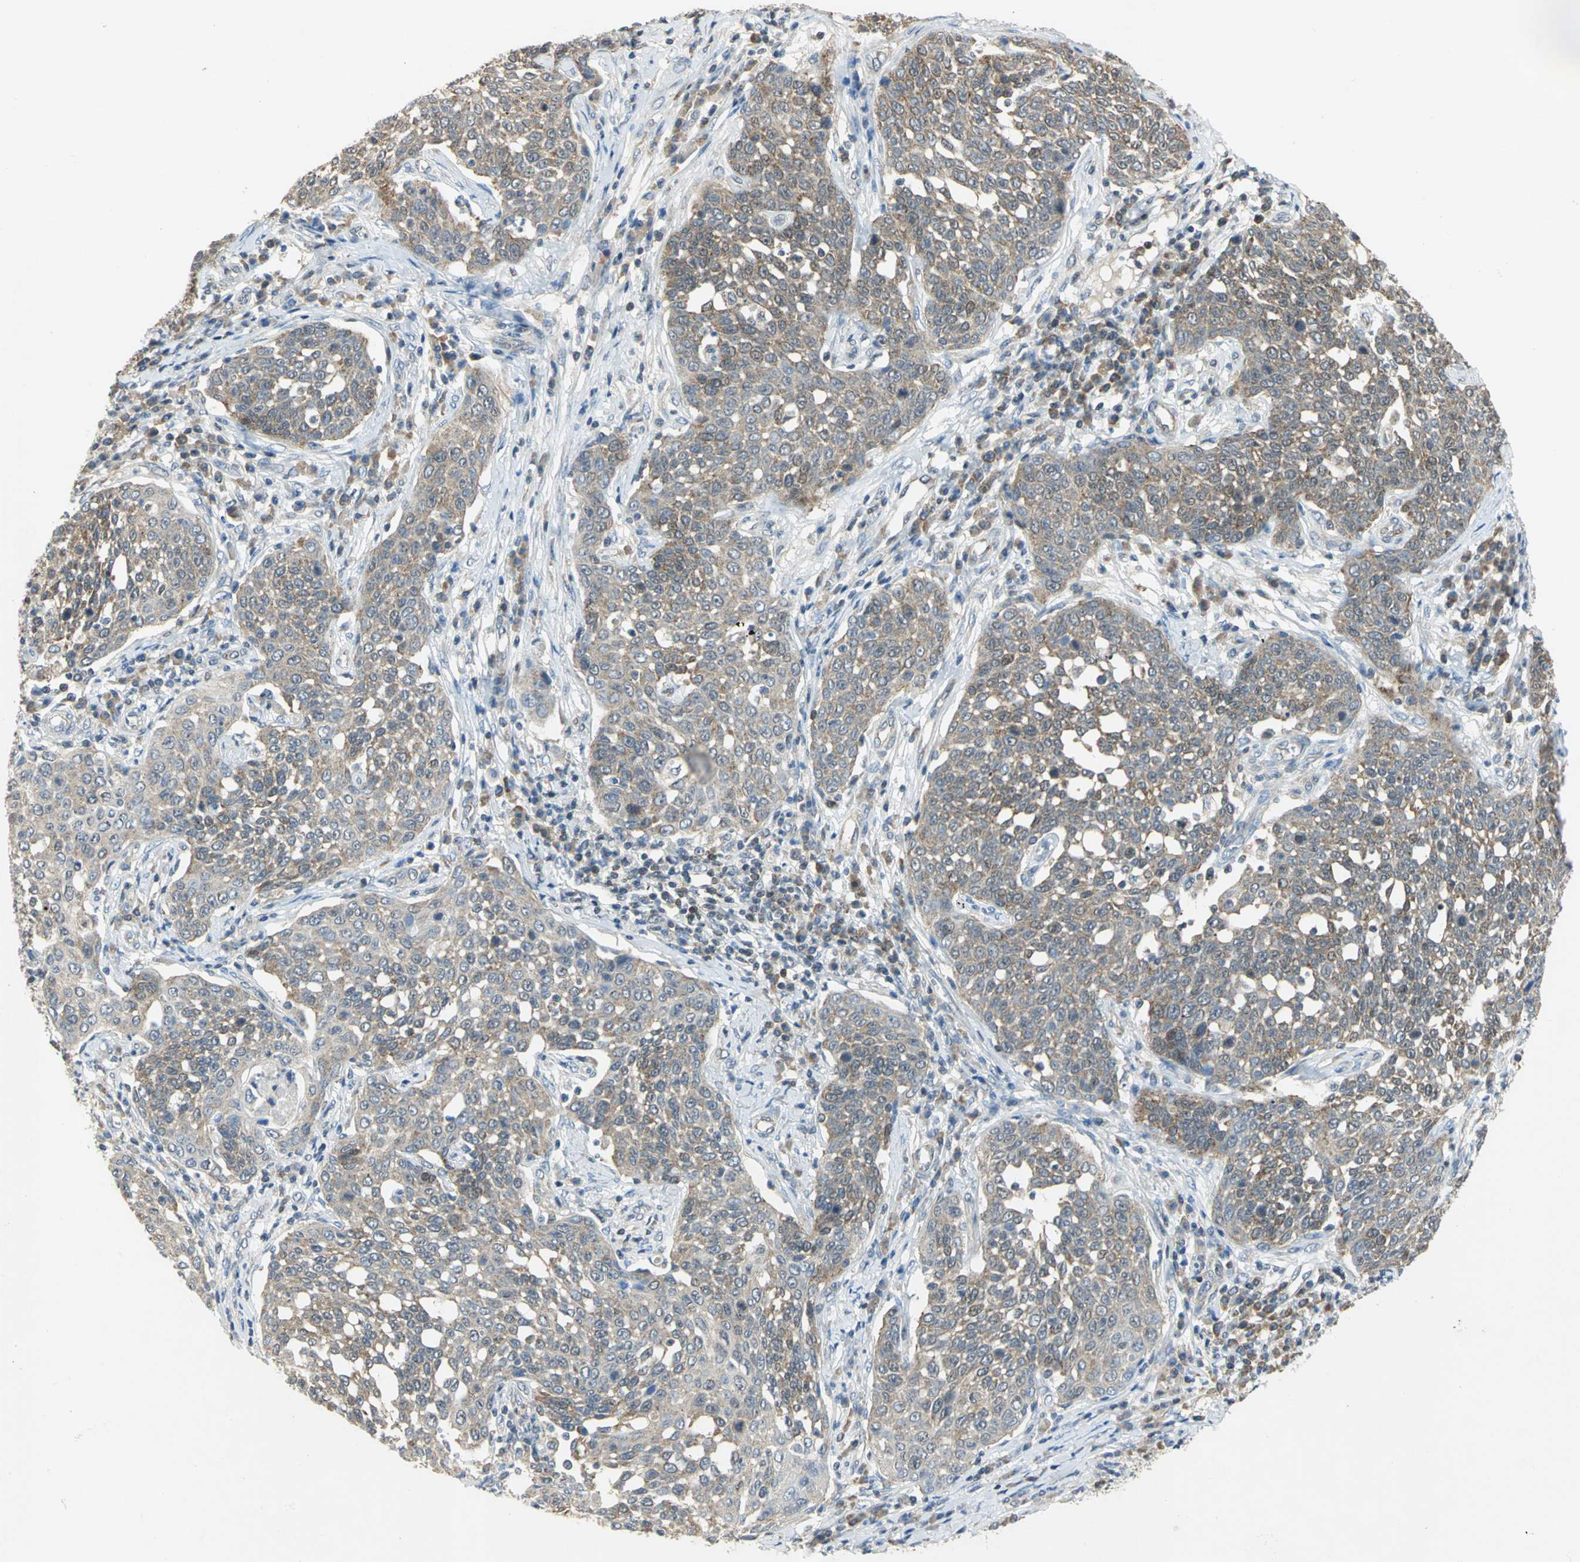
{"staining": {"intensity": "weak", "quantity": "25%-75%", "location": "cytoplasmic/membranous"}, "tissue": "cervical cancer", "cell_type": "Tumor cells", "image_type": "cancer", "snomed": [{"axis": "morphology", "description": "Squamous cell carcinoma, NOS"}, {"axis": "topography", "description": "Cervix"}], "caption": "Immunohistochemistry (IHC) image of neoplastic tissue: cervical cancer (squamous cell carcinoma) stained using immunohistochemistry exhibits low levels of weak protein expression localized specifically in the cytoplasmic/membranous of tumor cells, appearing as a cytoplasmic/membranous brown color.", "gene": "PPIA", "patient": {"sex": "female", "age": 34}}